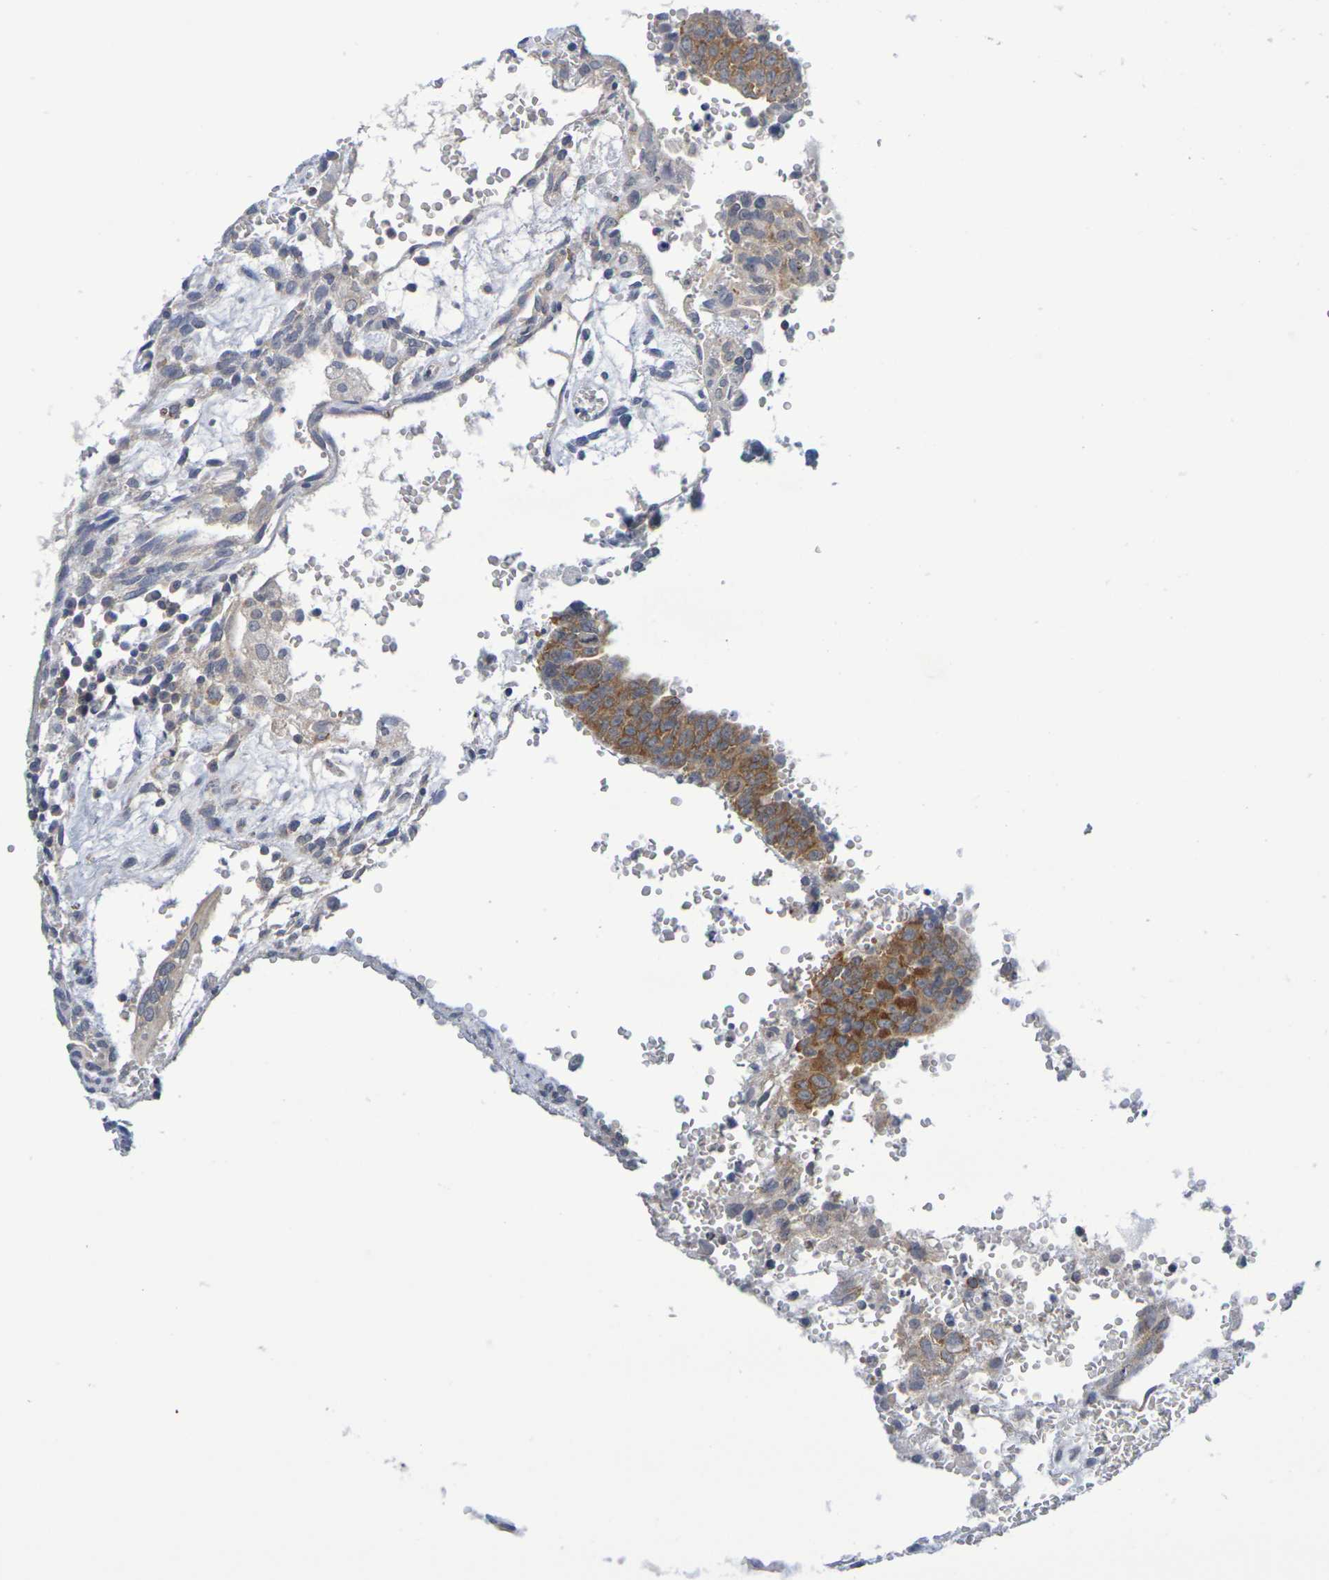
{"staining": {"intensity": "moderate", "quantity": ">75%", "location": "cytoplasmic/membranous"}, "tissue": "testis cancer", "cell_type": "Tumor cells", "image_type": "cancer", "snomed": [{"axis": "morphology", "description": "Seminoma, NOS"}, {"axis": "morphology", "description": "Carcinoma, Embryonal, NOS"}, {"axis": "topography", "description": "Testis"}], "caption": "Immunohistochemistry (IHC) photomicrograph of human embryonal carcinoma (testis) stained for a protein (brown), which exhibits medium levels of moderate cytoplasmic/membranous positivity in about >75% of tumor cells.", "gene": "CHRNB1", "patient": {"sex": "male", "age": 52}}